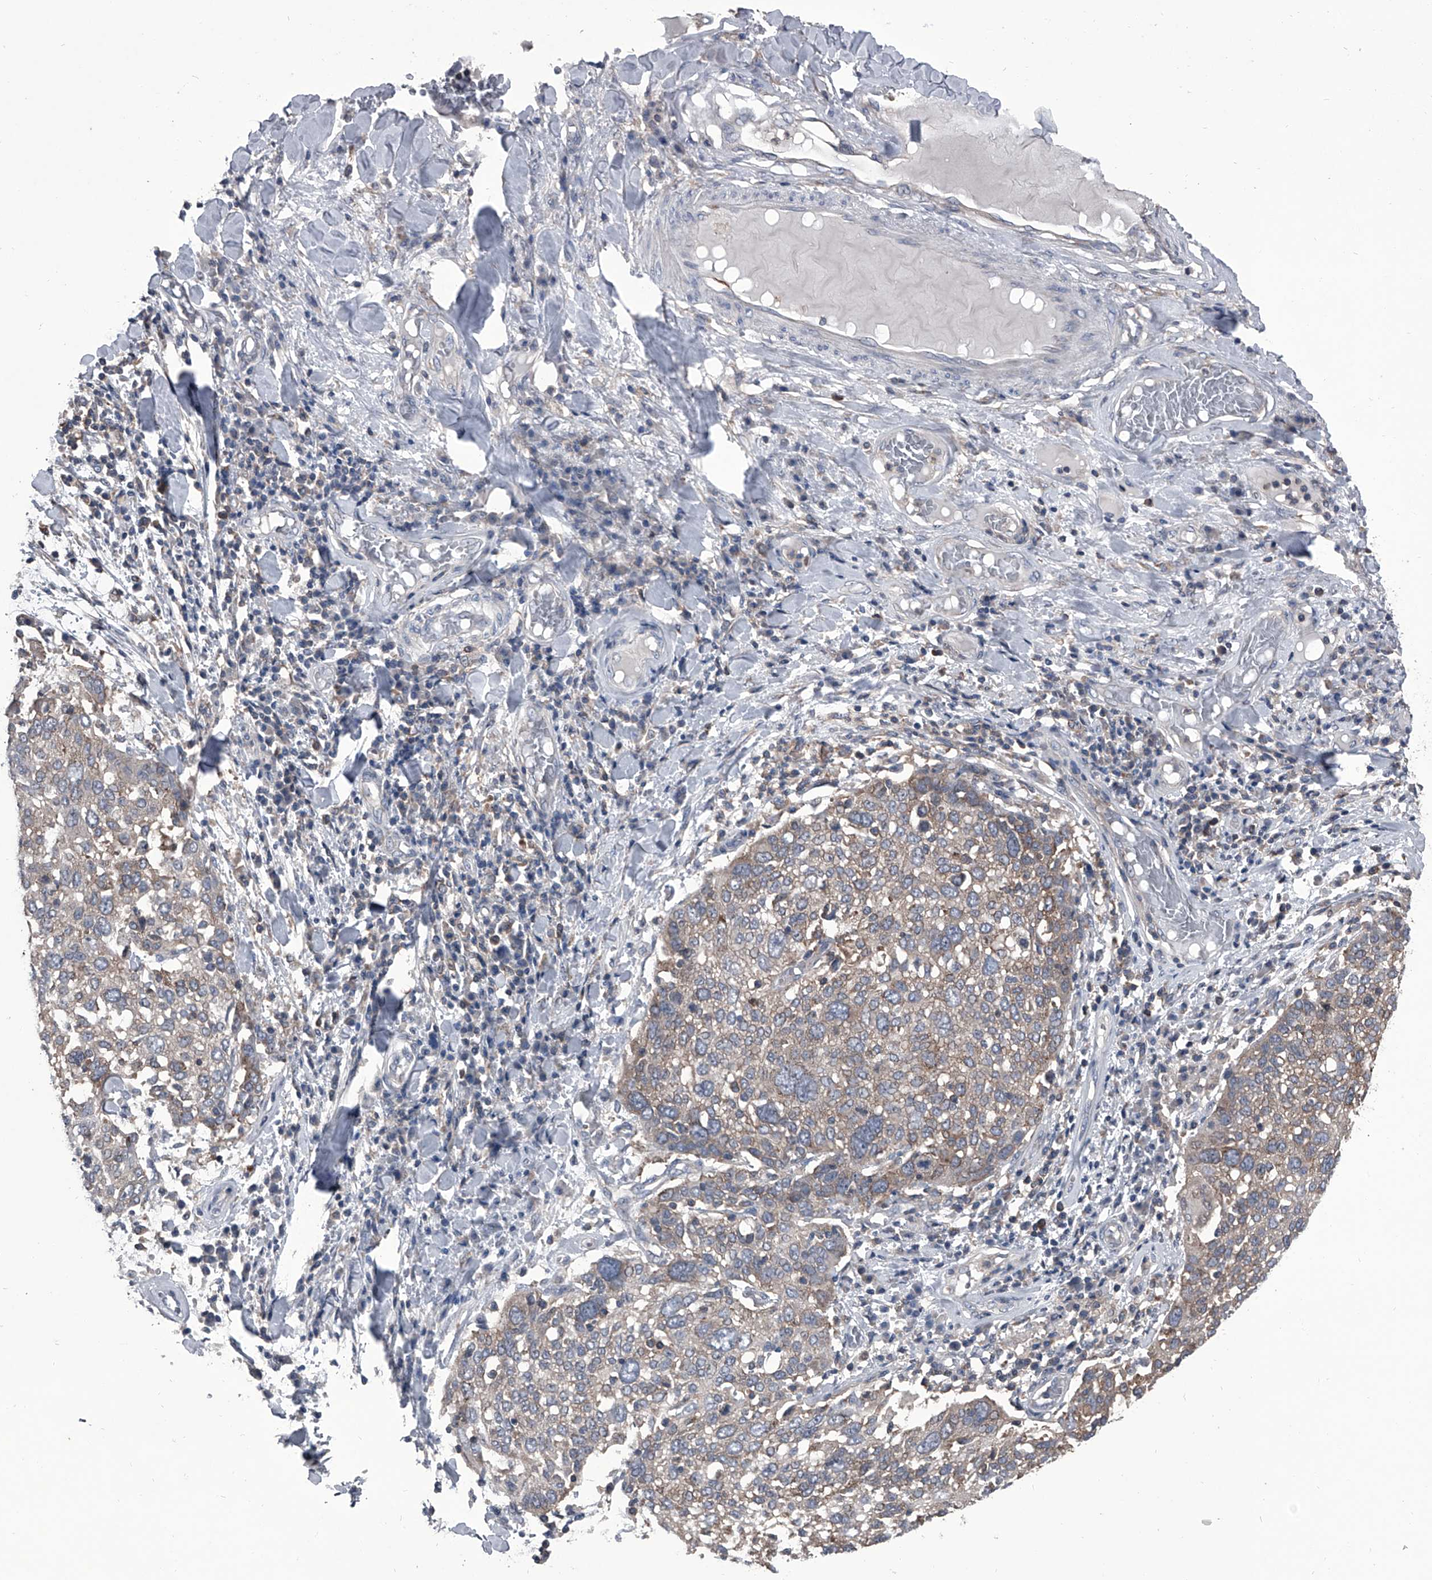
{"staining": {"intensity": "weak", "quantity": ">75%", "location": "cytoplasmic/membranous"}, "tissue": "lung cancer", "cell_type": "Tumor cells", "image_type": "cancer", "snomed": [{"axis": "morphology", "description": "Squamous cell carcinoma, NOS"}, {"axis": "topography", "description": "Lung"}], "caption": "Lung squamous cell carcinoma stained for a protein shows weak cytoplasmic/membranous positivity in tumor cells.", "gene": "PIP5K1A", "patient": {"sex": "male", "age": 65}}